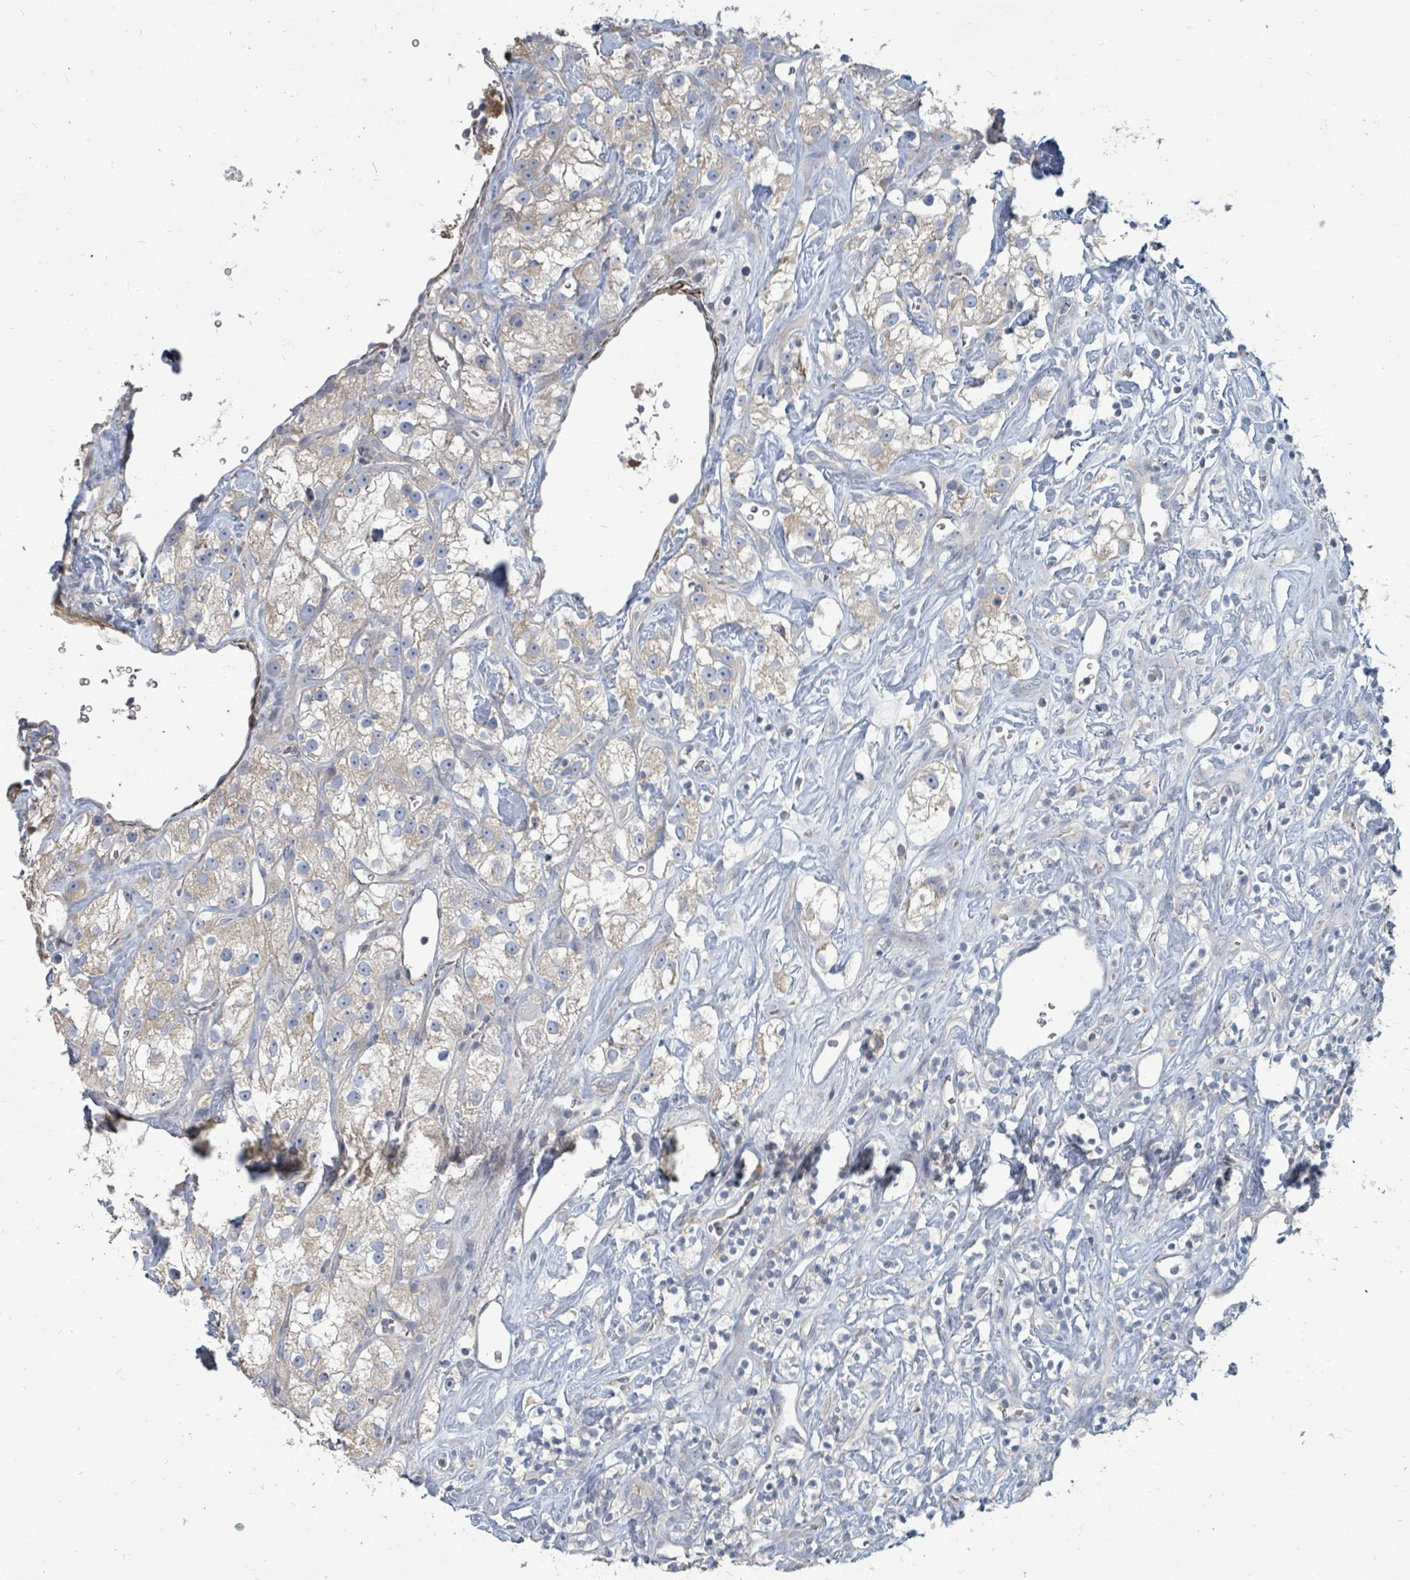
{"staining": {"intensity": "weak", "quantity": "25%-75%", "location": "cytoplasmic/membranous"}, "tissue": "renal cancer", "cell_type": "Tumor cells", "image_type": "cancer", "snomed": [{"axis": "morphology", "description": "Adenocarcinoma, NOS"}, {"axis": "topography", "description": "Kidney"}], "caption": "Tumor cells demonstrate weak cytoplasmic/membranous staining in approximately 25%-75% of cells in renal cancer (adenocarcinoma).", "gene": "ARGFX", "patient": {"sex": "male", "age": 77}}